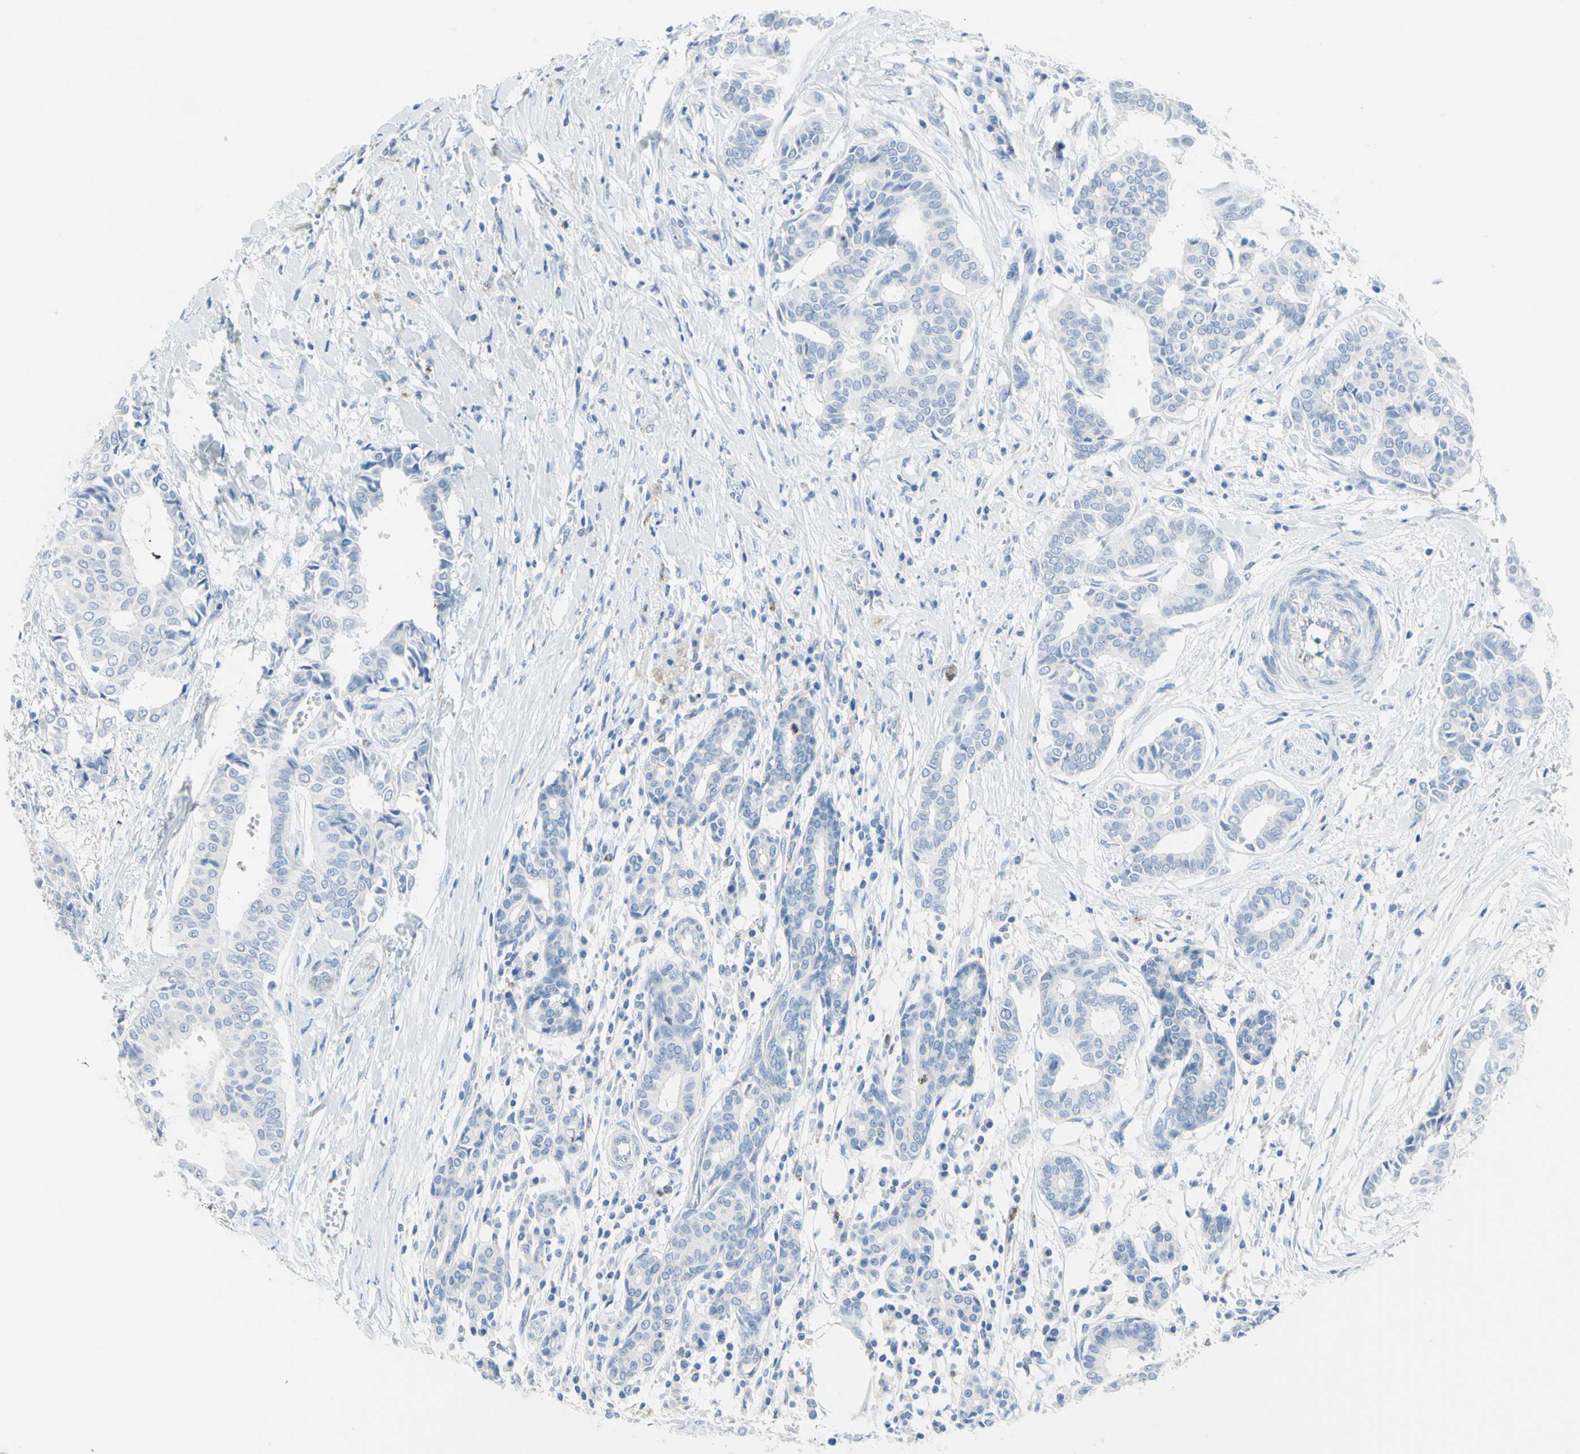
{"staining": {"intensity": "negative", "quantity": "none", "location": "none"}, "tissue": "head and neck cancer", "cell_type": "Tumor cells", "image_type": "cancer", "snomed": [{"axis": "morphology", "description": "Adenocarcinoma, NOS"}, {"axis": "topography", "description": "Salivary gland"}, {"axis": "topography", "description": "Head-Neck"}], "caption": "Tumor cells show no significant protein staining in adenocarcinoma (head and neck).", "gene": "CYSLTR1", "patient": {"sex": "female", "age": 59}}